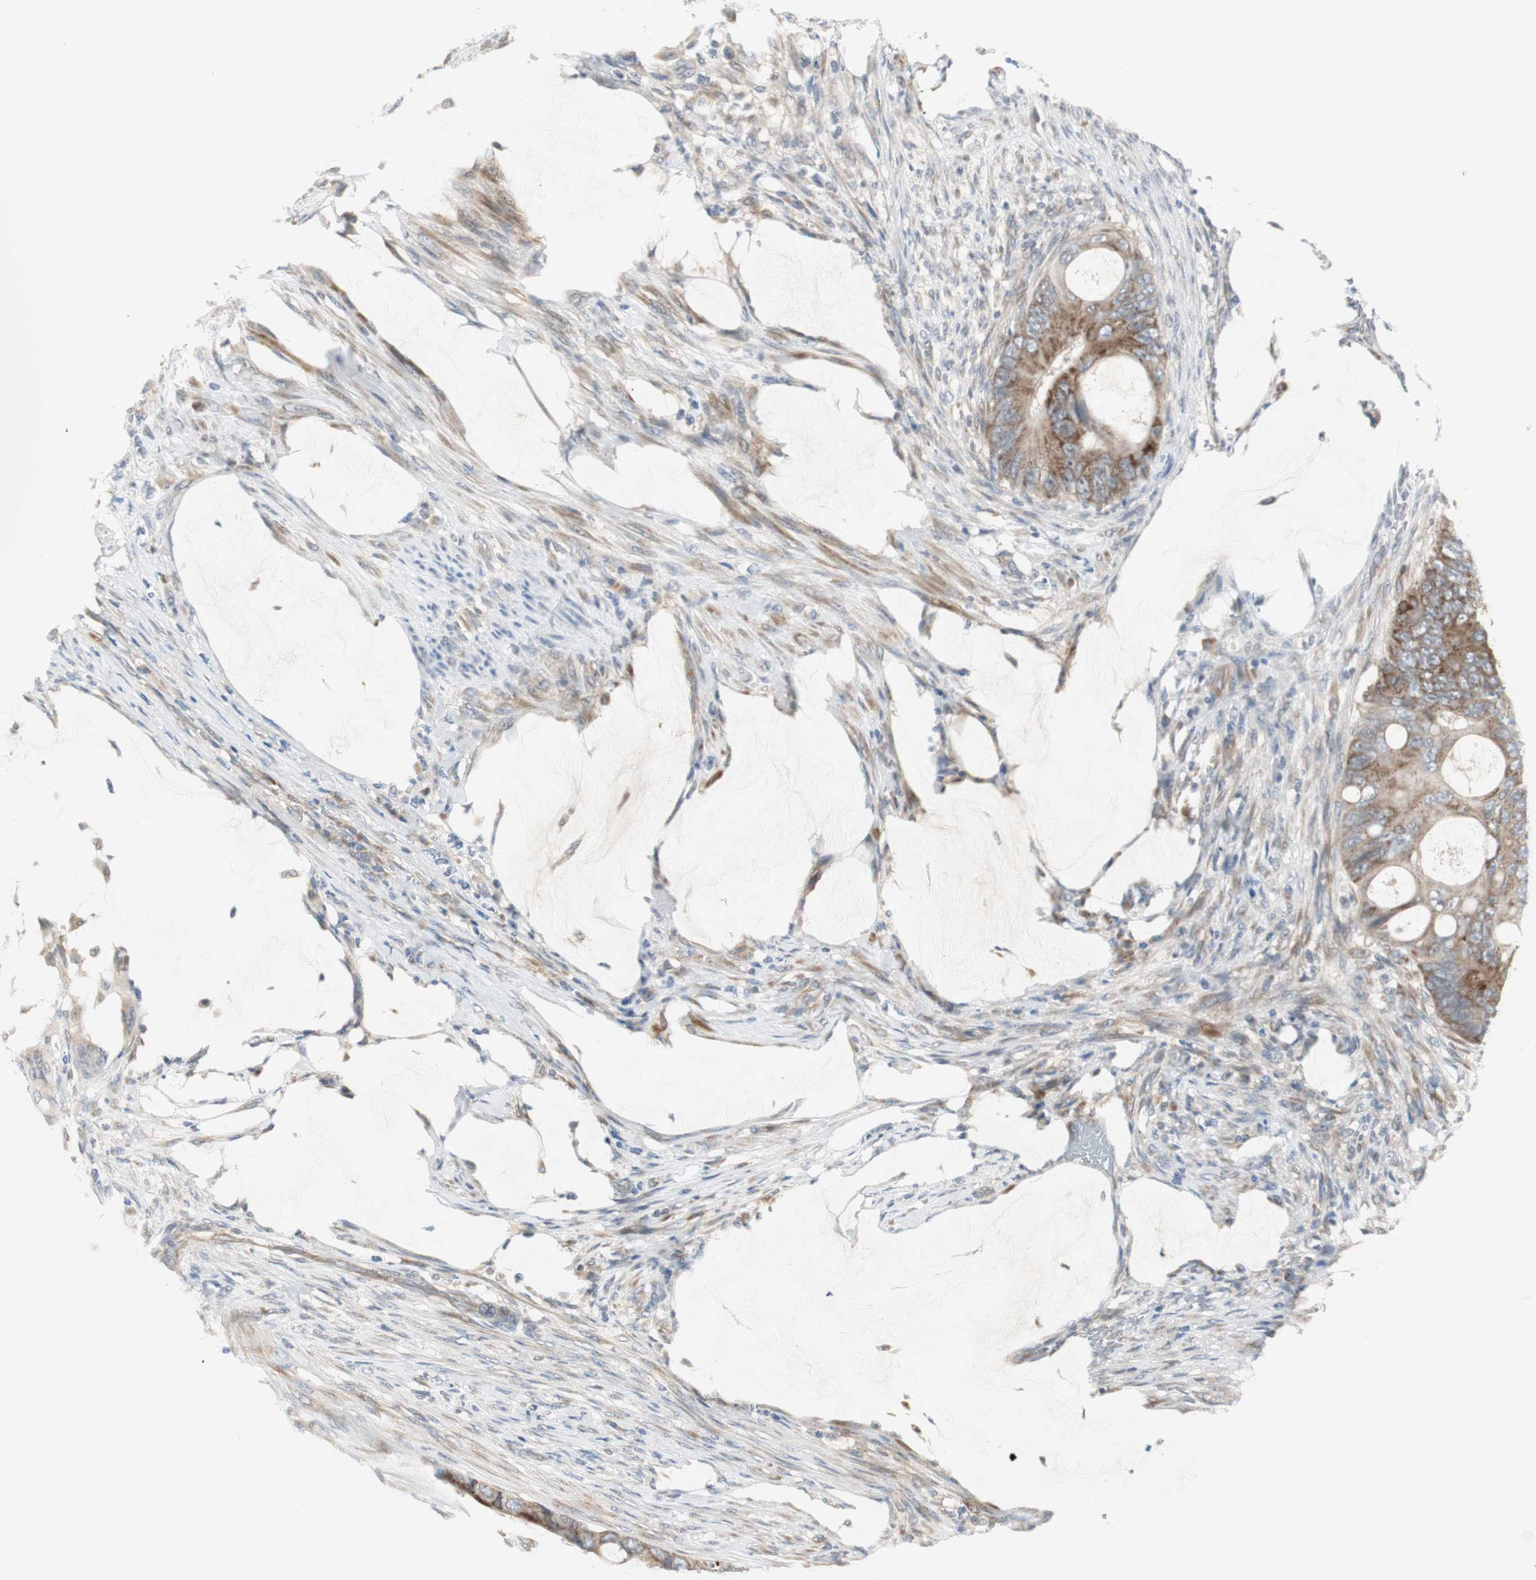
{"staining": {"intensity": "moderate", "quantity": ">75%", "location": "cytoplasmic/membranous"}, "tissue": "colorectal cancer", "cell_type": "Tumor cells", "image_type": "cancer", "snomed": [{"axis": "morphology", "description": "Adenocarcinoma, NOS"}, {"axis": "topography", "description": "Rectum"}], "caption": "A brown stain labels moderate cytoplasmic/membranous positivity of a protein in human colorectal cancer (adenocarcinoma) tumor cells. The staining is performed using DAB brown chromogen to label protein expression. The nuclei are counter-stained blue using hematoxylin.", "gene": "MYT1", "patient": {"sex": "female", "age": 77}}